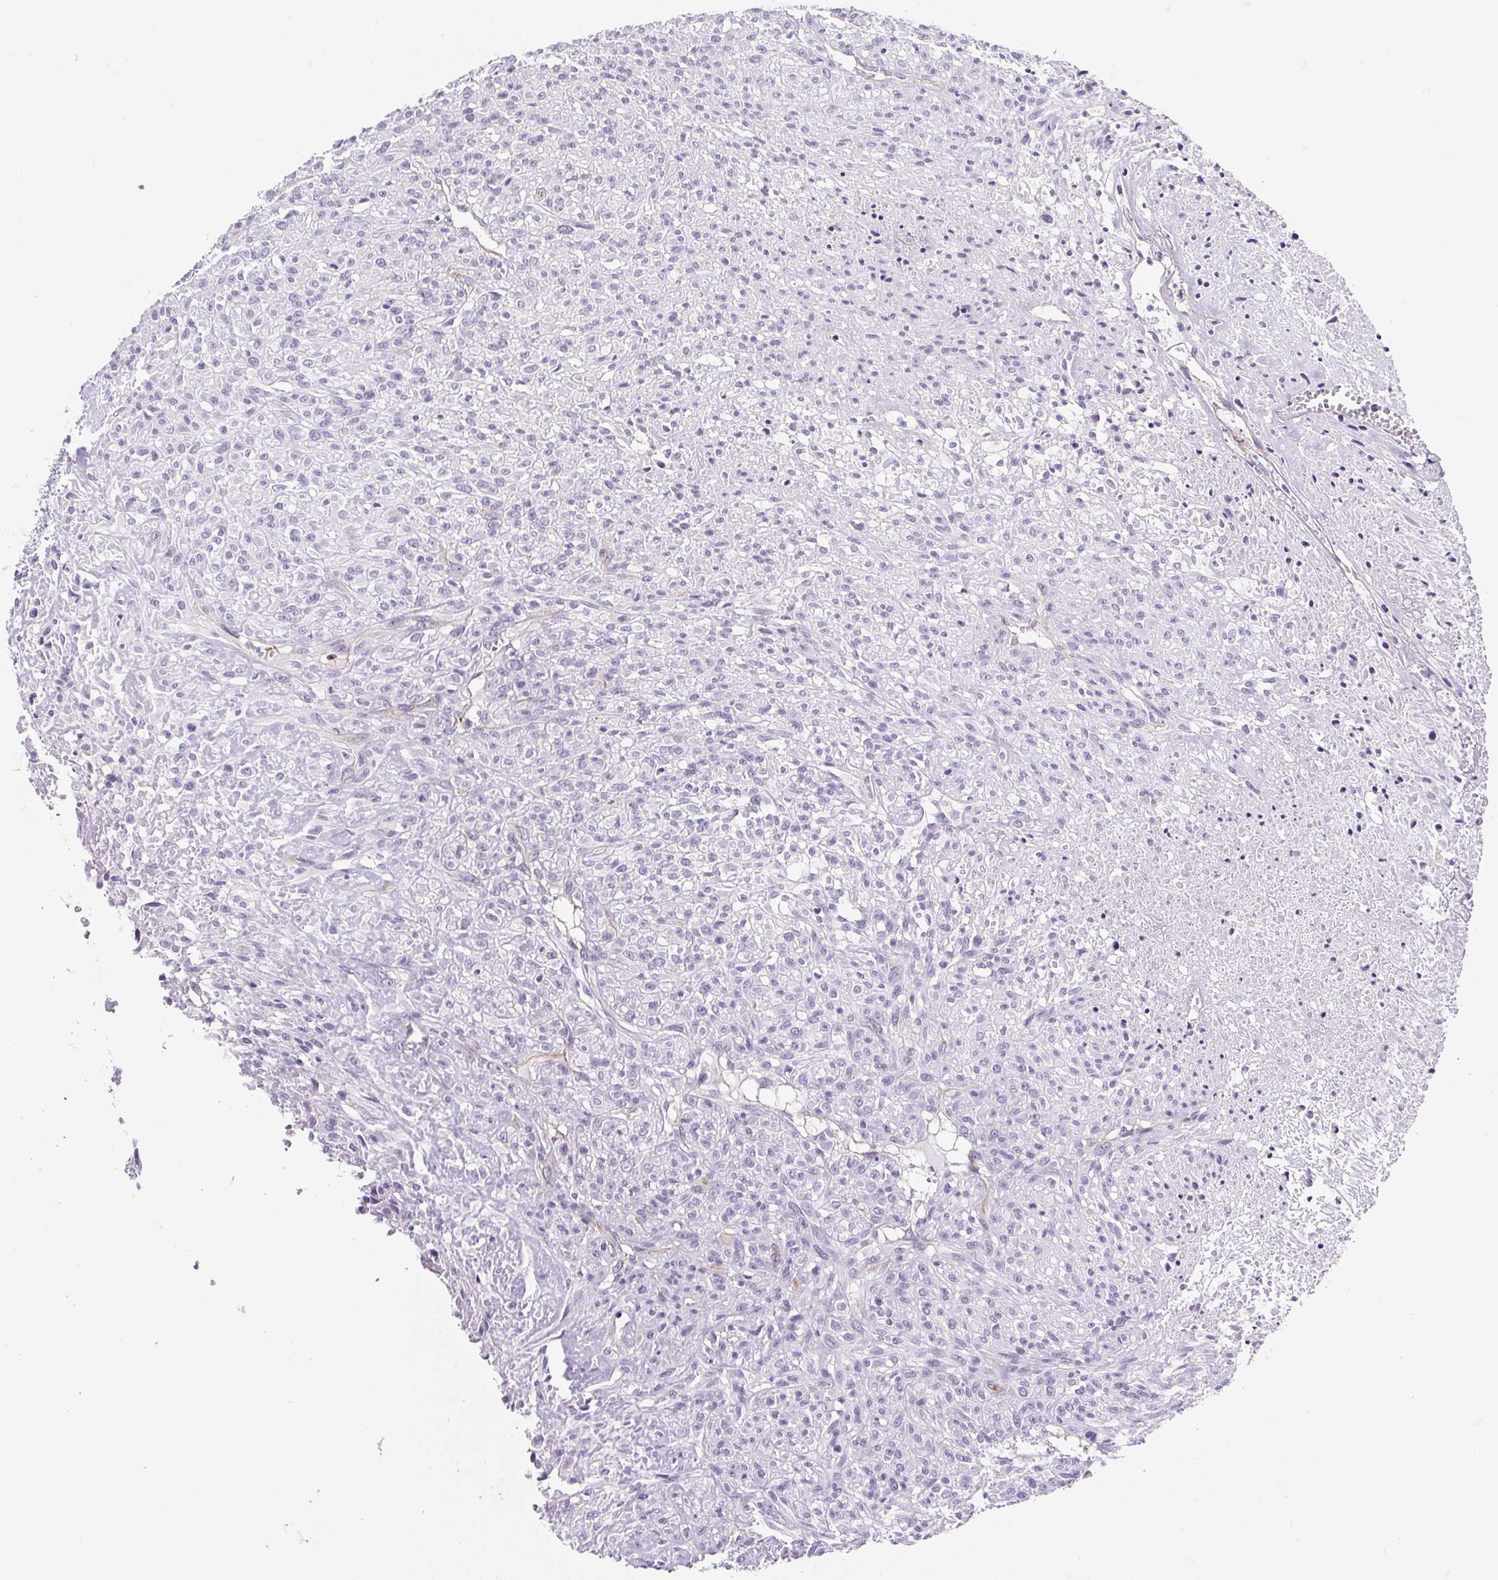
{"staining": {"intensity": "negative", "quantity": "none", "location": "none"}, "tissue": "renal cancer", "cell_type": "Tumor cells", "image_type": "cancer", "snomed": [{"axis": "morphology", "description": "Adenocarcinoma, NOS"}, {"axis": "topography", "description": "Kidney"}], "caption": "Tumor cells show no significant protein positivity in renal cancer.", "gene": "BCAS1", "patient": {"sex": "male", "age": 58}}